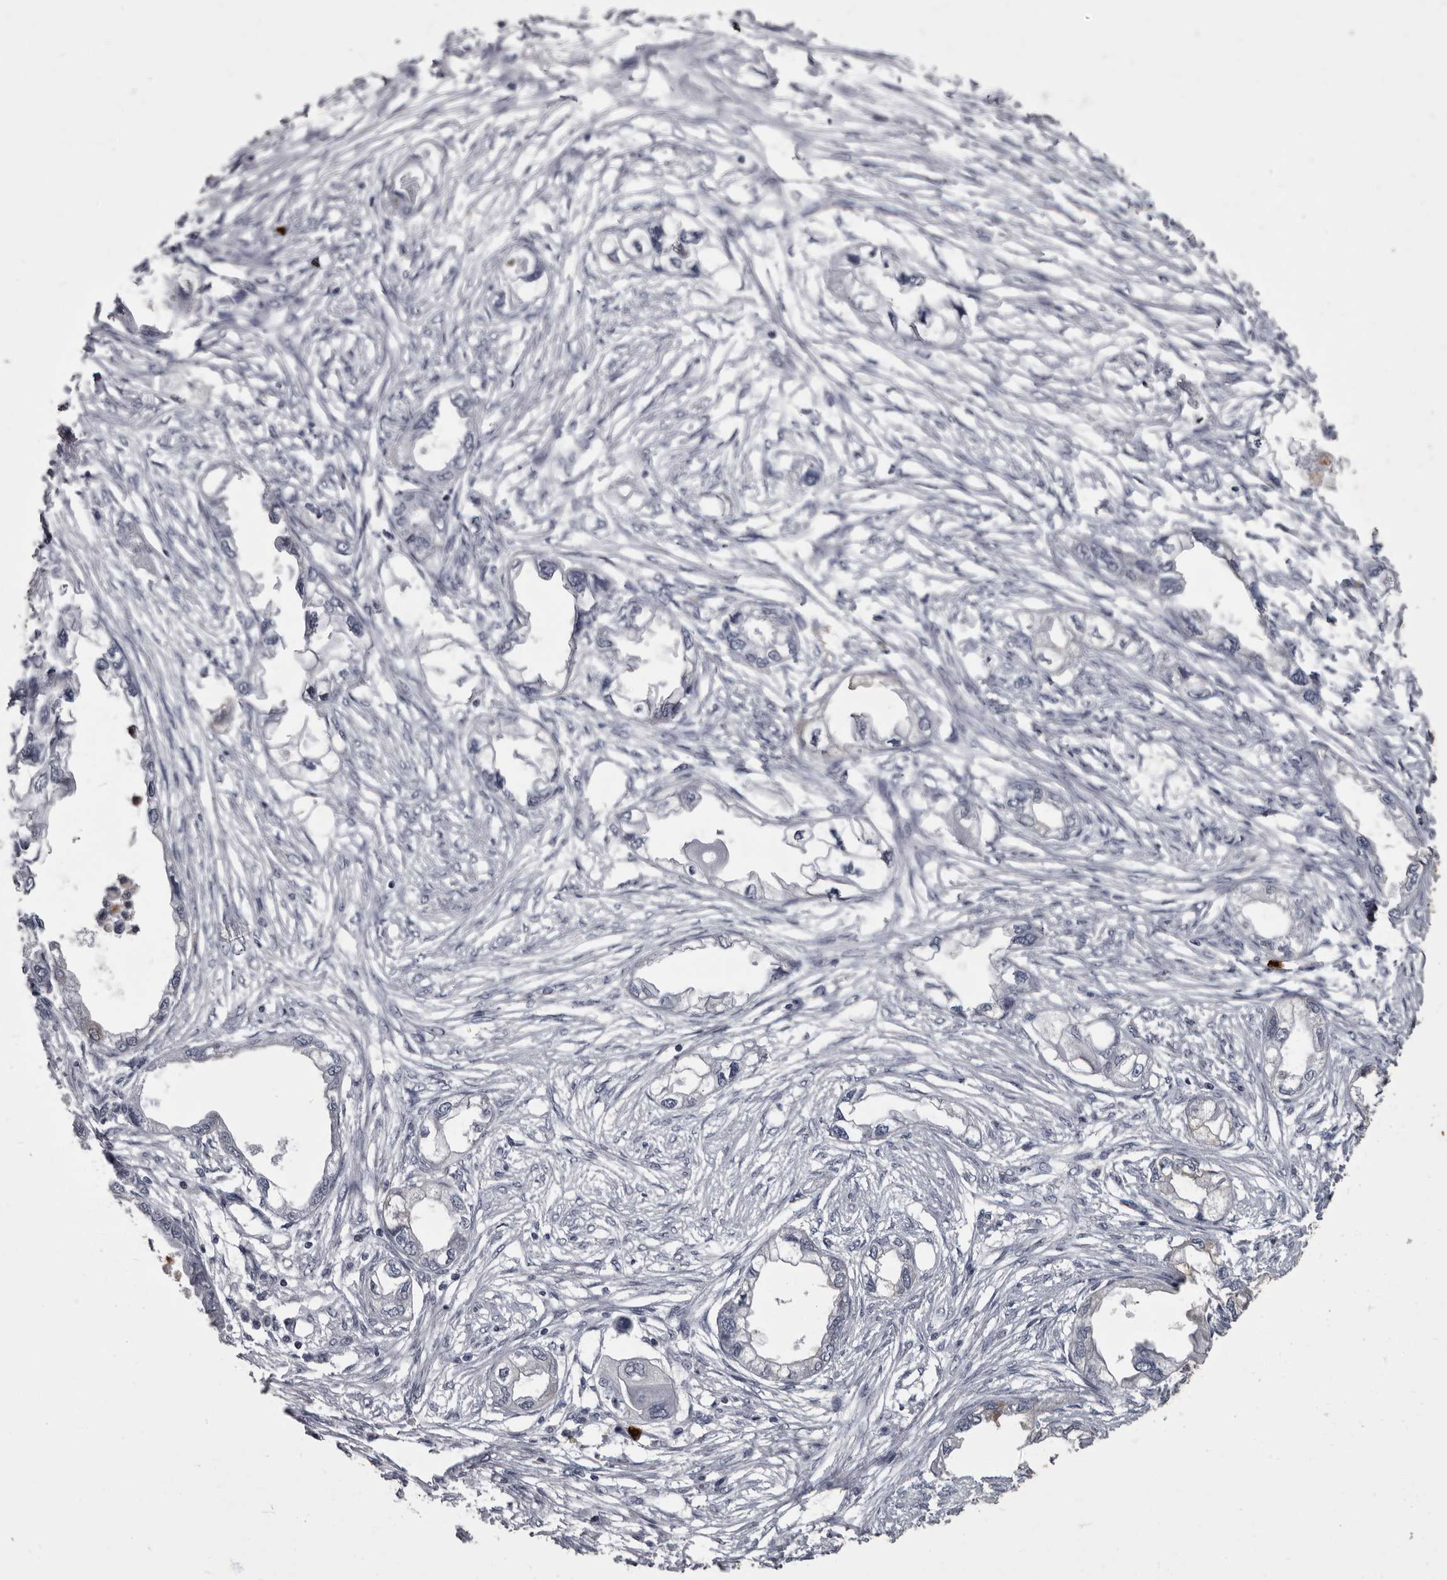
{"staining": {"intensity": "negative", "quantity": "none", "location": "none"}, "tissue": "endometrial cancer", "cell_type": "Tumor cells", "image_type": "cancer", "snomed": [{"axis": "morphology", "description": "Adenocarcinoma, NOS"}, {"axis": "morphology", "description": "Adenocarcinoma, metastatic, NOS"}, {"axis": "topography", "description": "Adipose tissue"}, {"axis": "topography", "description": "Endometrium"}], "caption": "Metastatic adenocarcinoma (endometrial) stained for a protein using immunohistochemistry exhibits no positivity tumor cells.", "gene": "TPD52L1", "patient": {"sex": "female", "age": 67}}